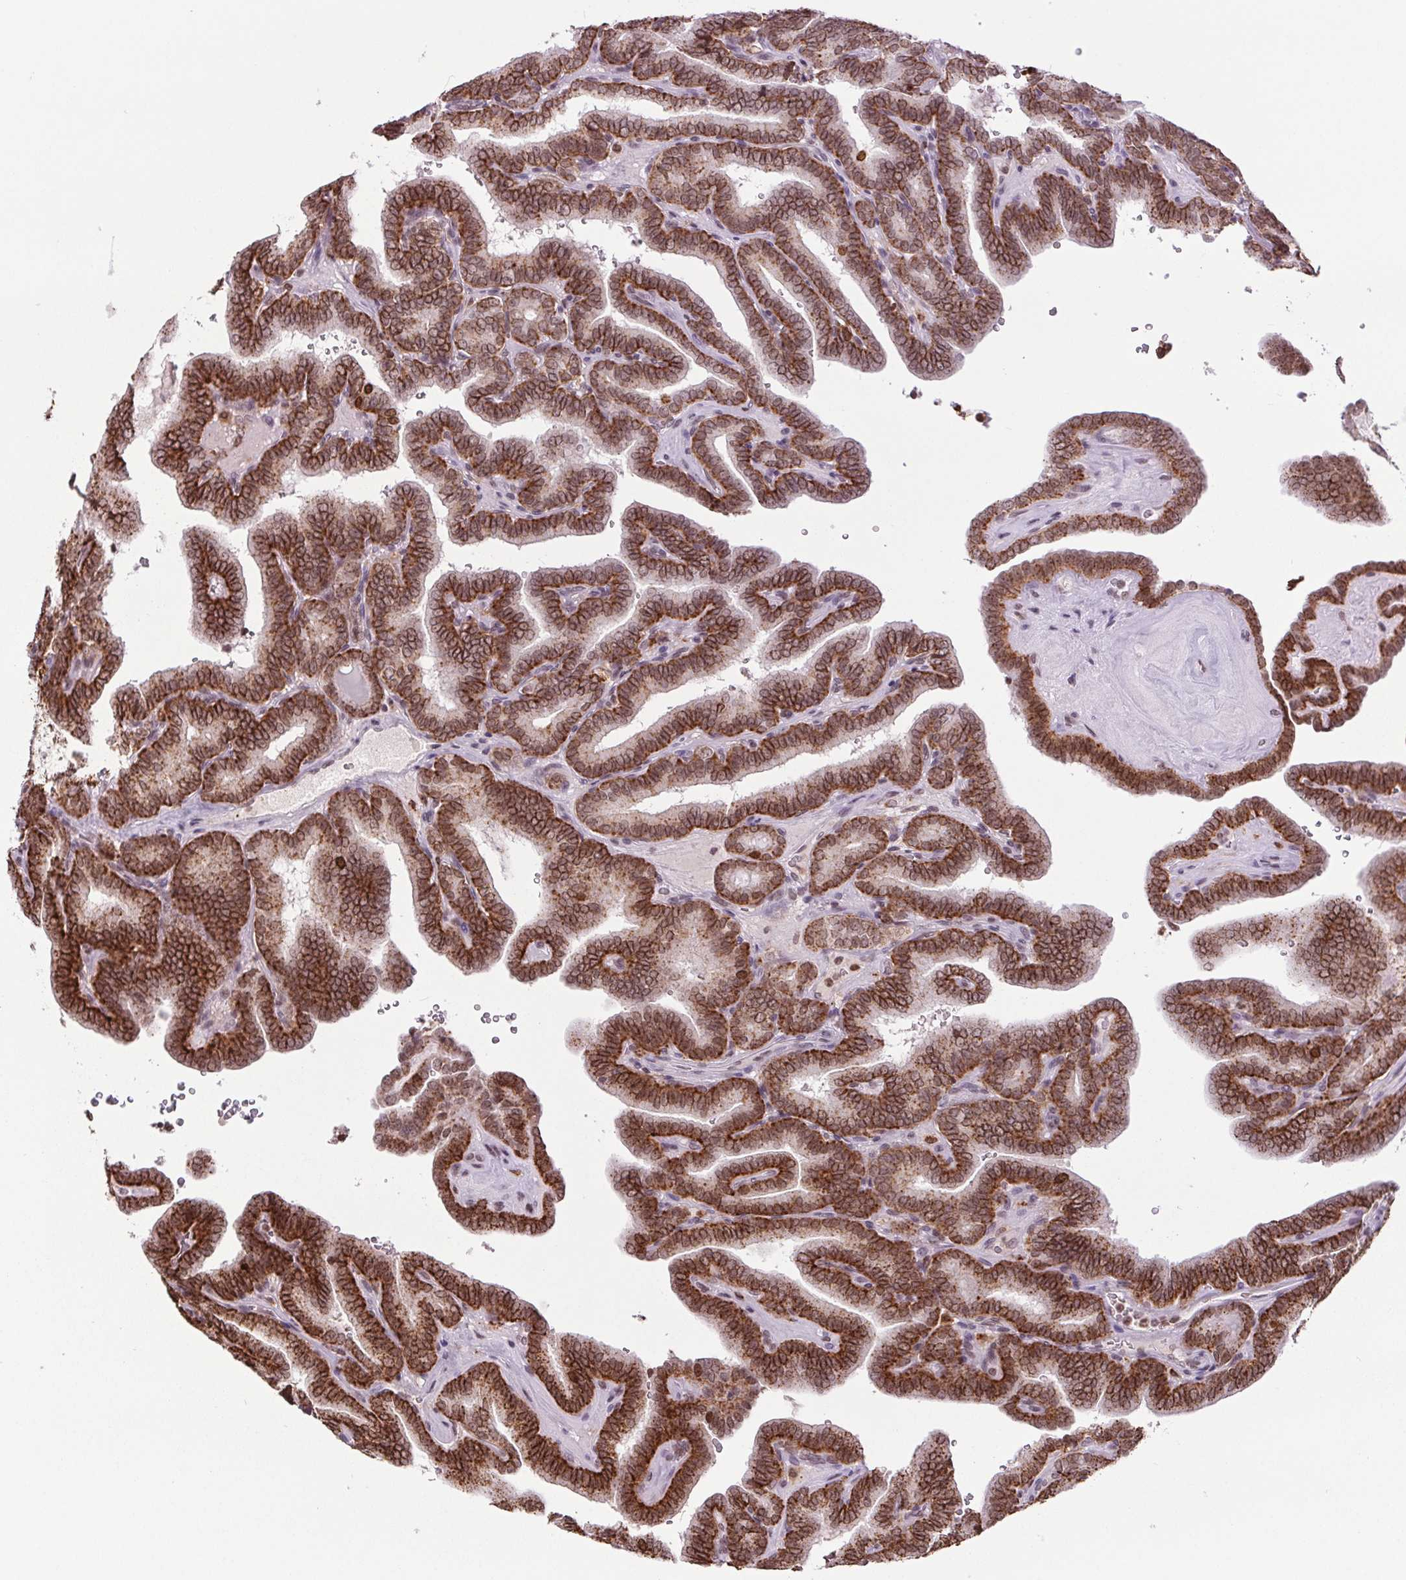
{"staining": {"intensity": "strong", "quantity": ">75%", "location": "cytoplasmic/membranous,nuclear"}, "tissue": "thyroid cancer", "cell_type": "Tumor cells", "image_type": "cancer", "snomed": [{"axis": "morphology", "description": "Papillary adenocarcinoma, NOS"}, {"axis": "topography", "description": "Thyroid gland"}], "caption": "High-magnification brightfield microscopy of papillary adenocarcinoma (thyroid) stained with DAB (brown) and counterstained with hematoxylin (blue). tumor cells exhibit strong cytoplasmic/membranous and nuclear expression is seen in approximately>75% of cells.", "gene": "SMIM6", "patient": {"sex": "female", "age": 21}}